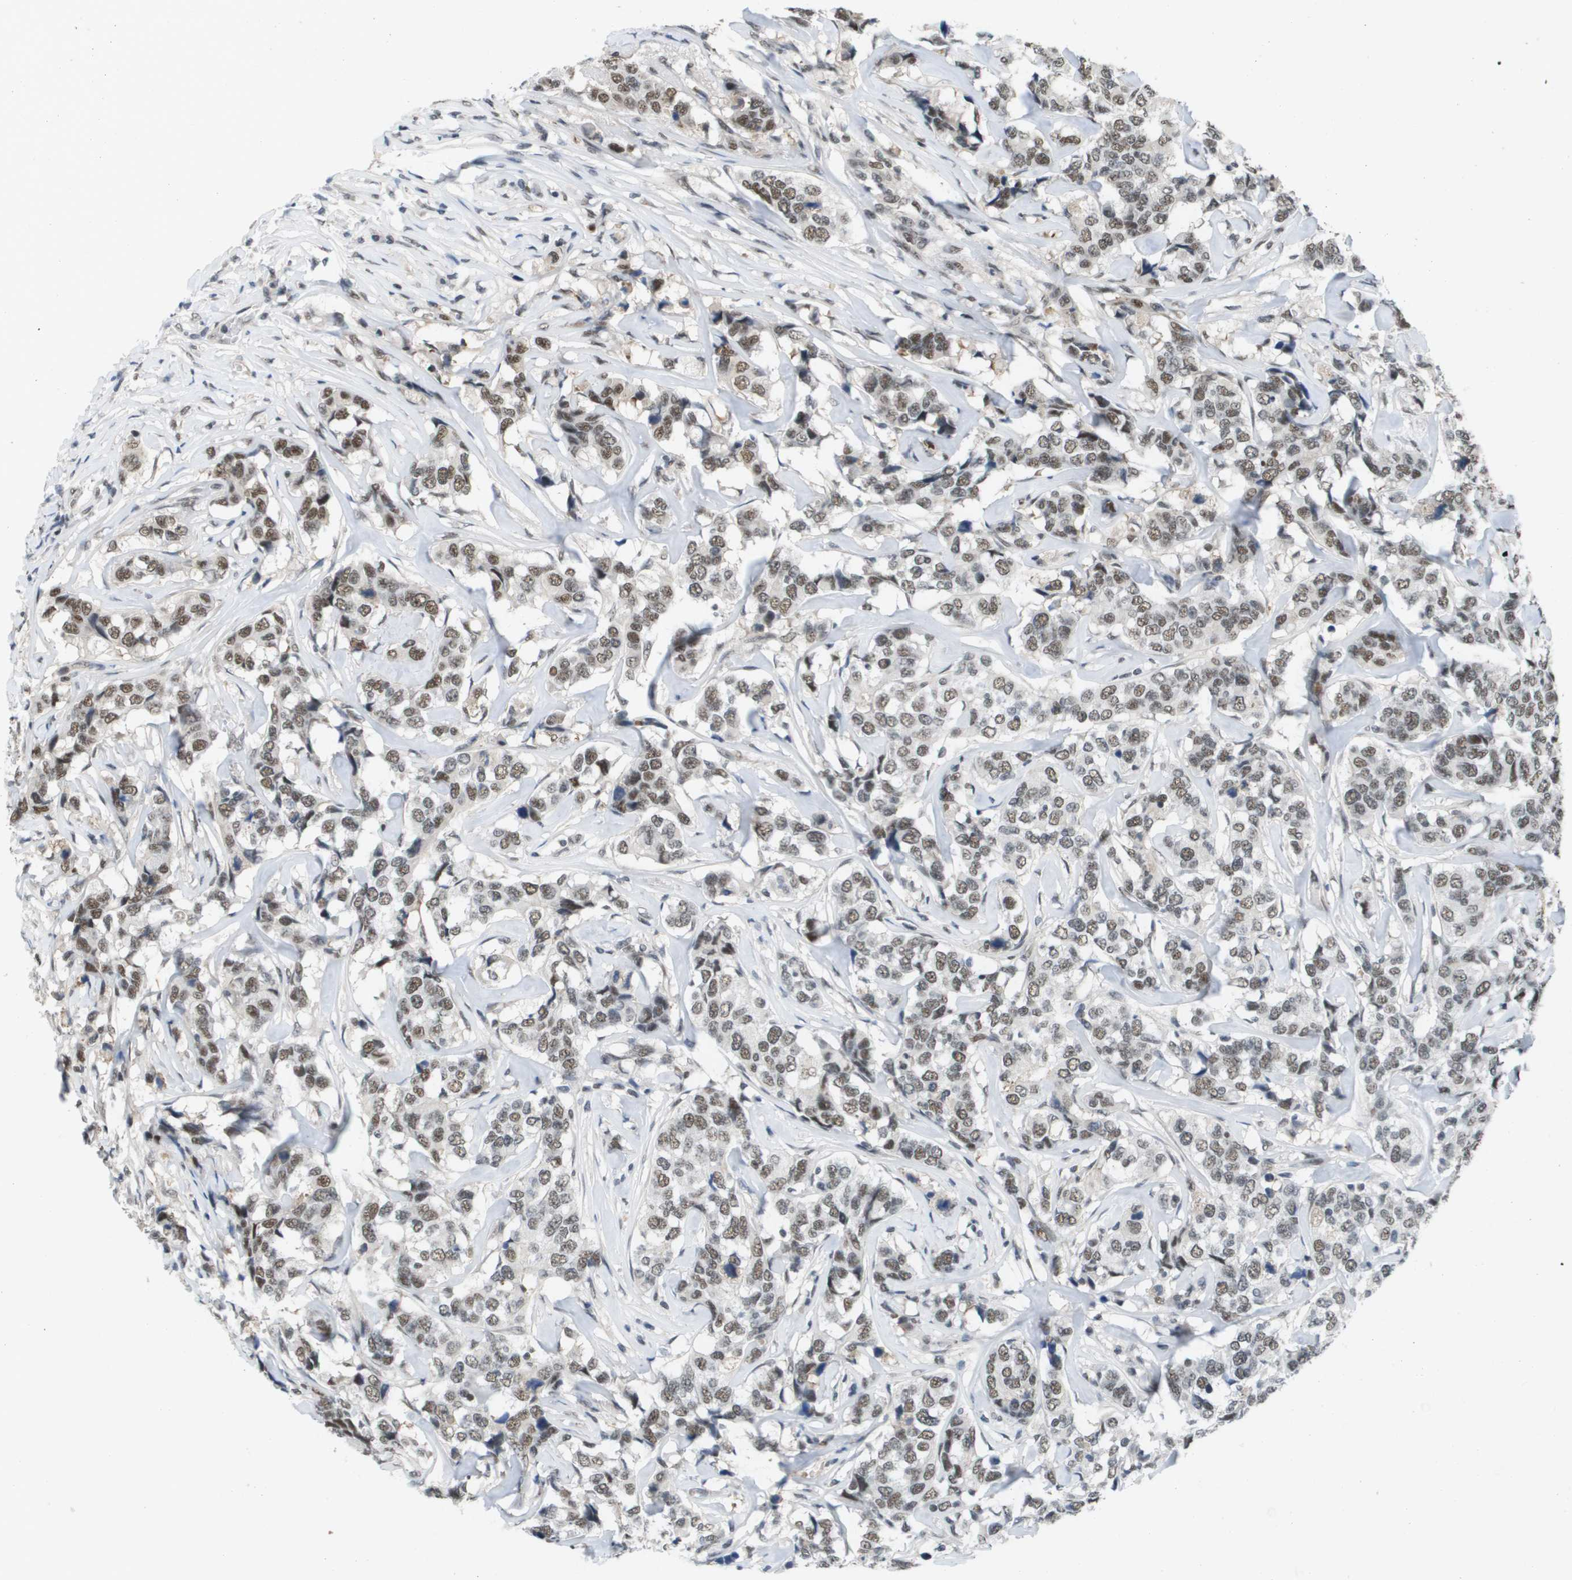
{"staining": {"intensity": "moderate", "quantity": "25%-75%", "location": "nuclear"}, "tissue": "breast cancer", "cell_type": "Tumor cells", "image_type": "cancer", "snomed": [{"axis": "morphology", "description": "Lobular carcinoma"}, {"axis": "topography", "description": "Breast"}], "caption": "There is medium levels of moderate nuclear expression in tumor cells of breast cancer, as demonstrated by immunohistochemical staining (brown color).", "gene": "ISY1", "patient": {"sex": "female", "age": 59}}